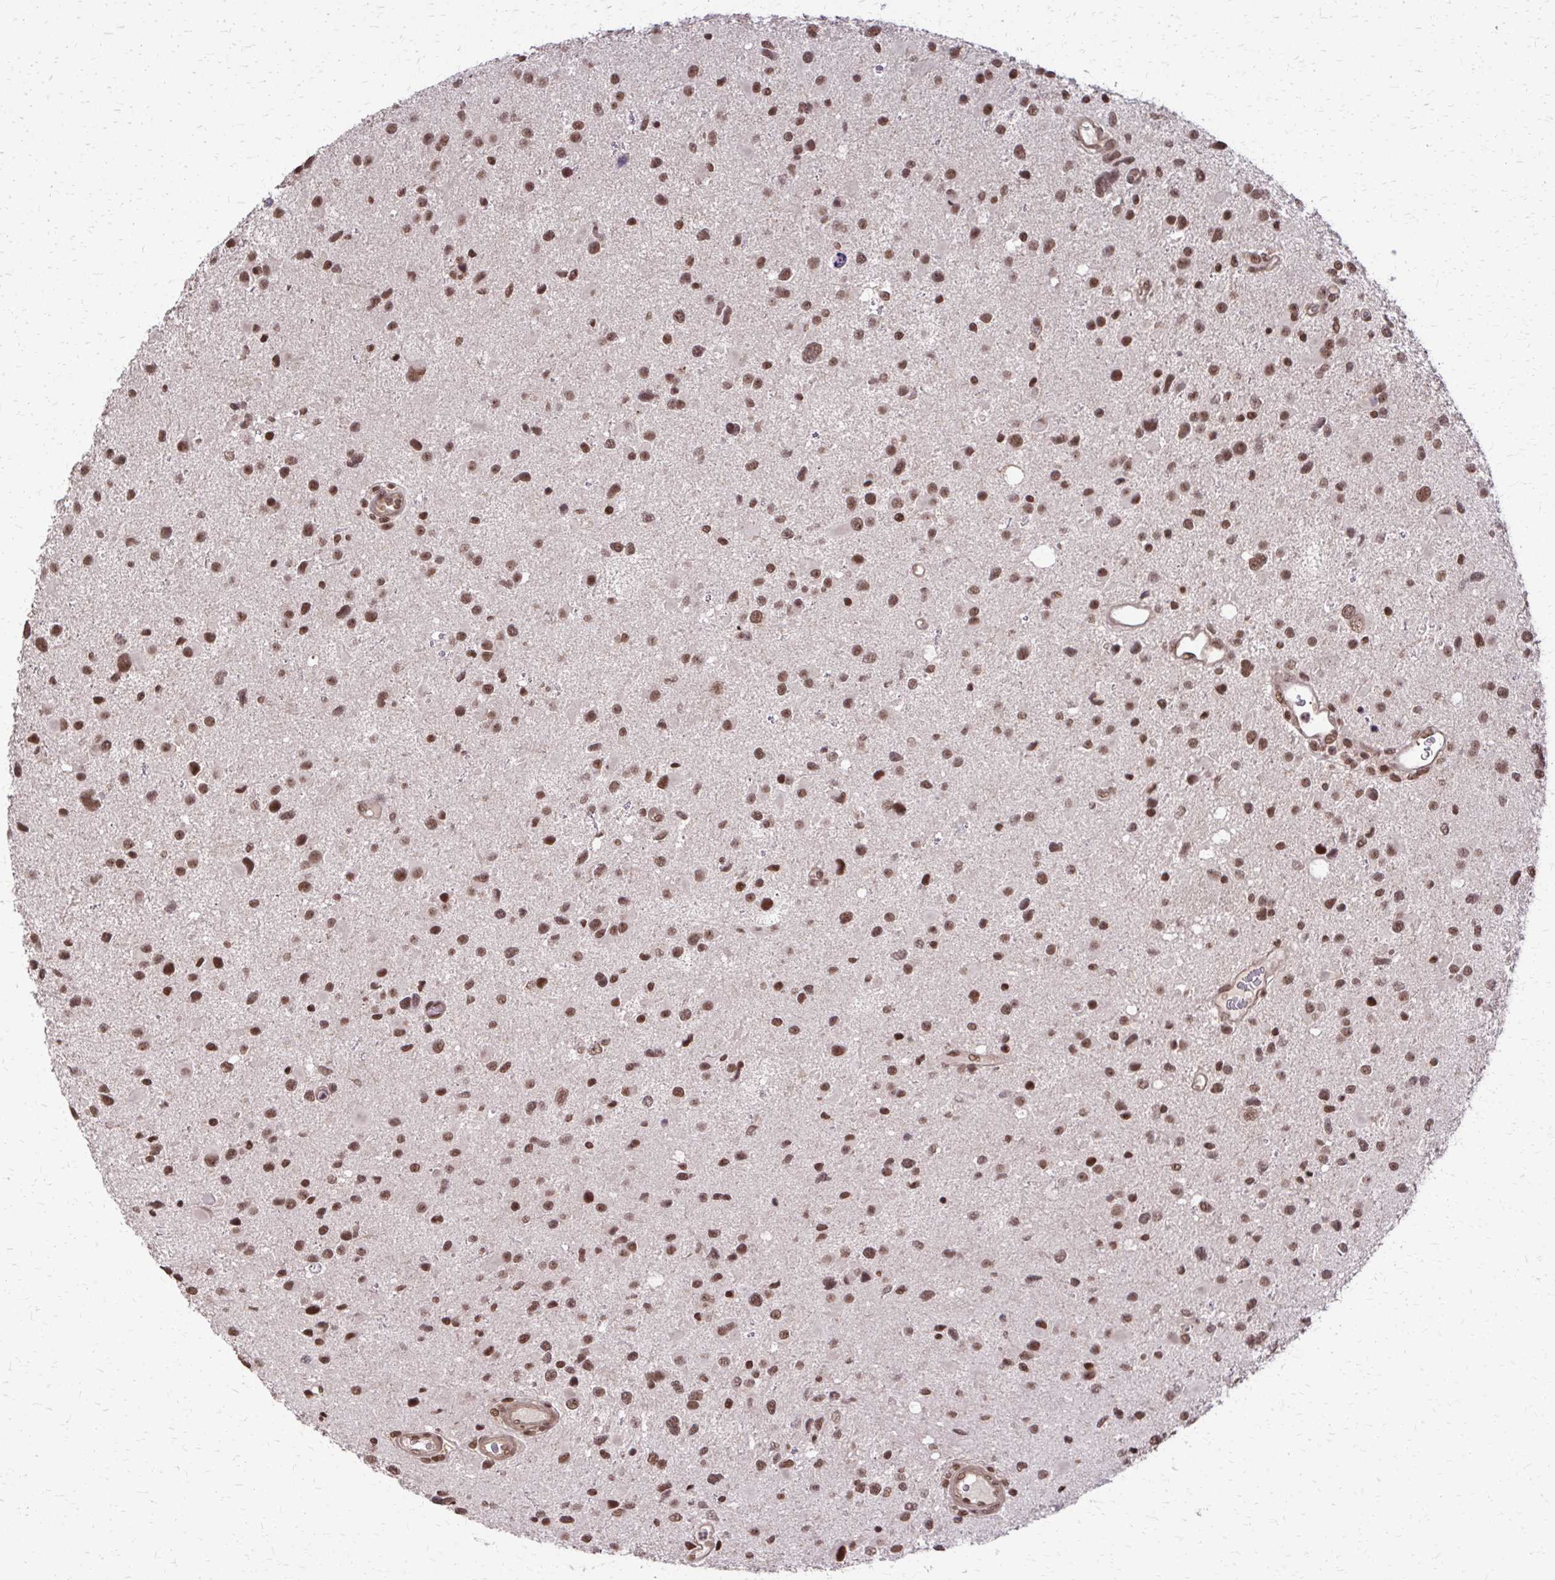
{"staining": {"intensity": "moderate", "quantity": ">75%", "location": "nuclear"}, "tissue": "glioma", "cell_type": "Tumor cells", "image_type": "cancer", "snomed": [{"axis": "morphology", "description": "Glioma, malignant, Low grade"}, {"axis": "topography", "description": "Brain"}], "caption": "High-power microscopy captured an IHC photomicrograph of malignant glioma (low-grade), revealing moderate nuclear staining in about >75% of tumor cells. The staining is performed using DAB brown chromogen to label protein expression. The nuclei are counter-stained blue using hematoxylin.", "gene": "SS18", "patient": {"sex": "female", "age": 32}}